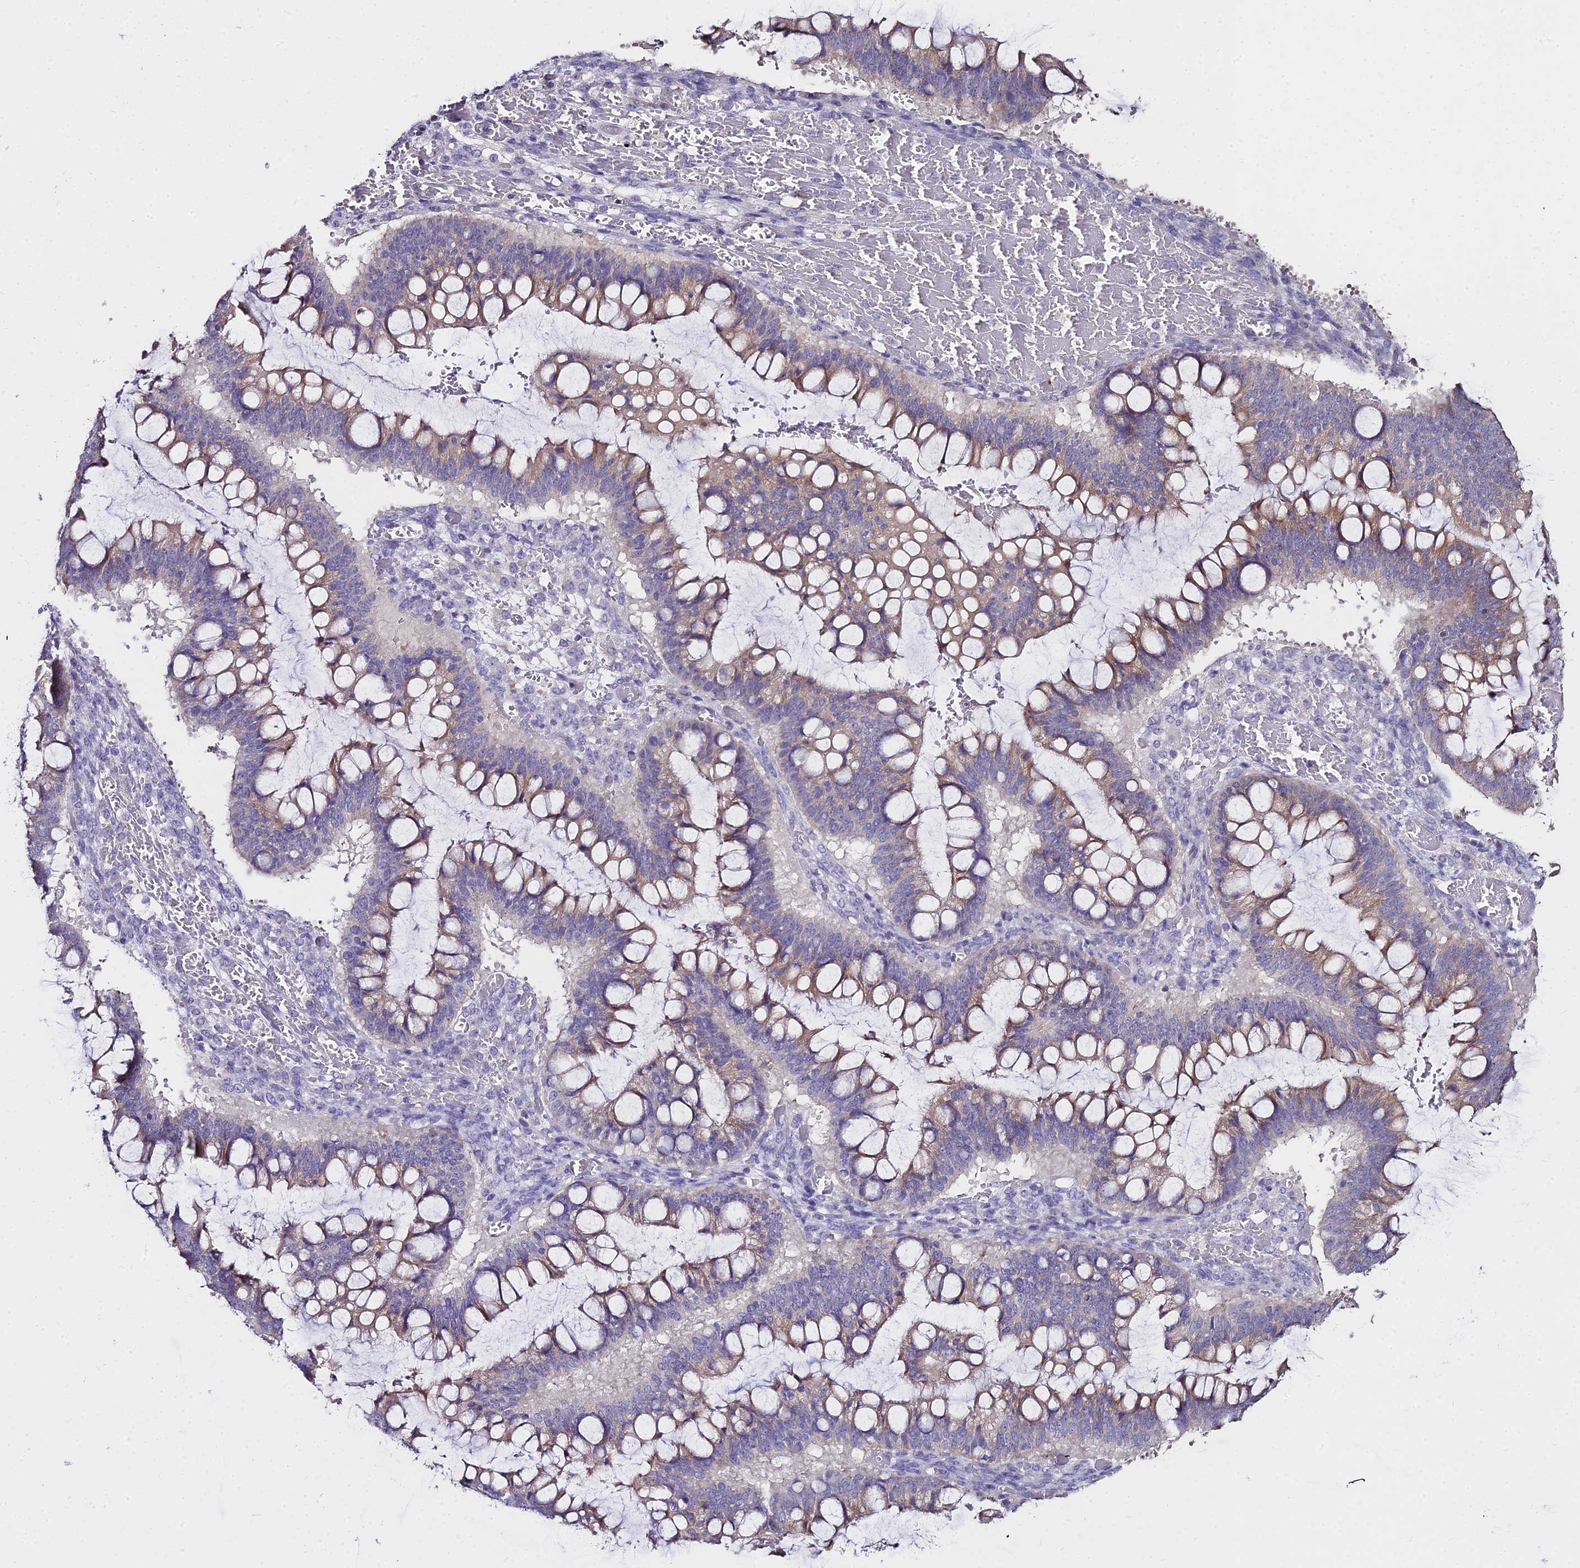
{"staining": {"intensity": "weak", "quantity": "25%-75%", "location": "cytoplasmic/membranous"}, "tissue": "ovarian cancer", "cell_type": "Tumor cells", "image_type": "cancer", "snomed": [{"axis": "morphology", "description": "Cystadenocarcinoma, mucinous, NOS"}, {"axis": "topography", "description": "Ovary"}], "caption": "The immunohistochemical stain shows weak cytoplasmic/membranous staining in tumor cells of ovarian cancer (mucinous cystadenocarcinoma) tissue.", "gene": "GLYAT", "patient": {"sex": "female", "age": 73}}